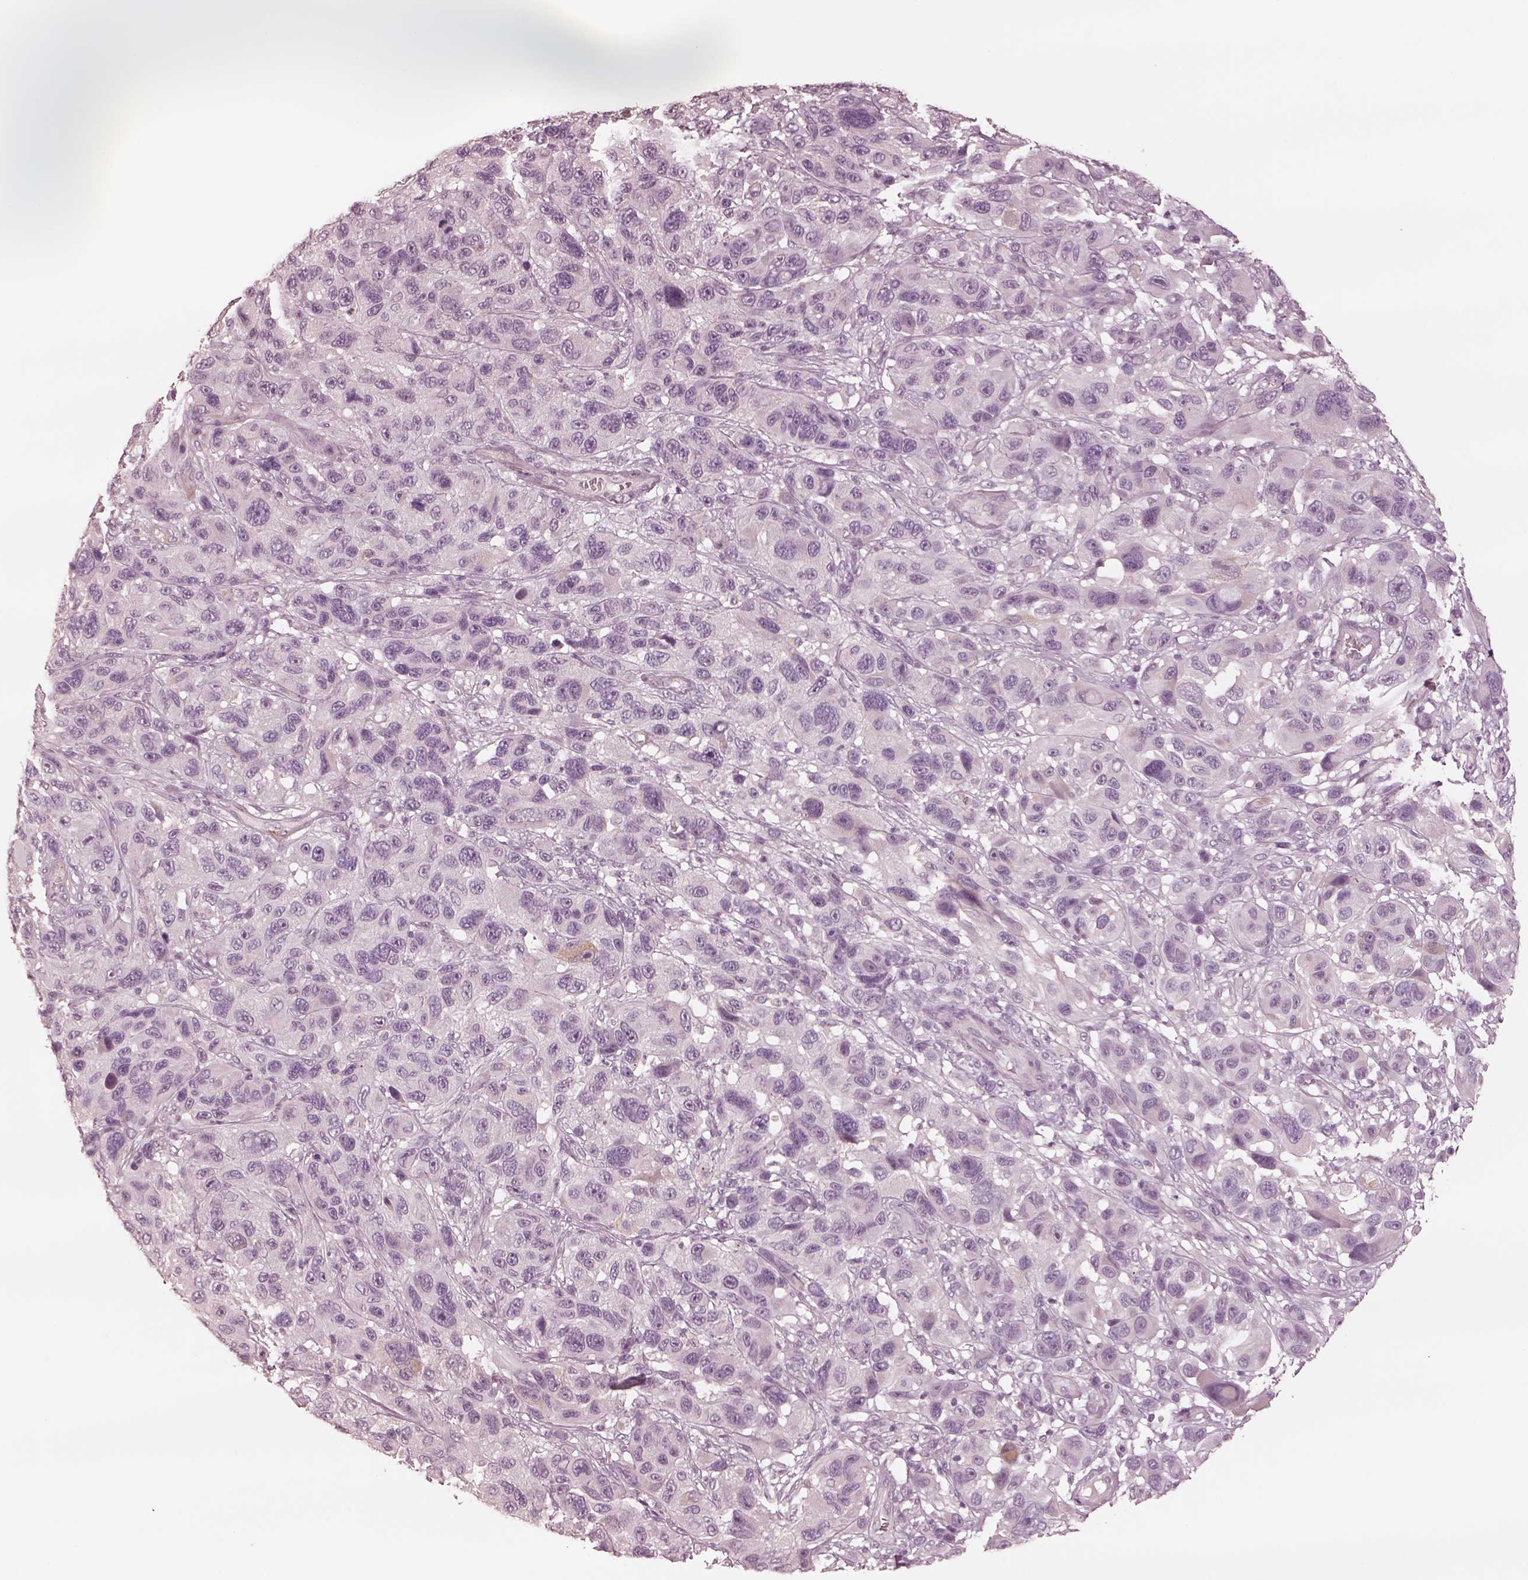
{"staining": {"intensity": "negative", "quantity": "none", "location": "none"}, "tissue": "melanoma", "cell_type": "Tumor cells", "image_type": "cancer", "snomed": [{"axis": "morphology", "description": "Malignant melanoma, NOS"}, {"axis": "topography", "description": "Skin"}], "caption": "This photomicrograph is of melanoma stained with immunohistochemistry (IHC) to label a protein in brown with the nuclei are counter-stained blue. There is no staining in tumor cells. (DAB immunohistochemistry, high magnification).", "gene": "DNAAF9", "patient": {"sex": "male", "age": 53}}